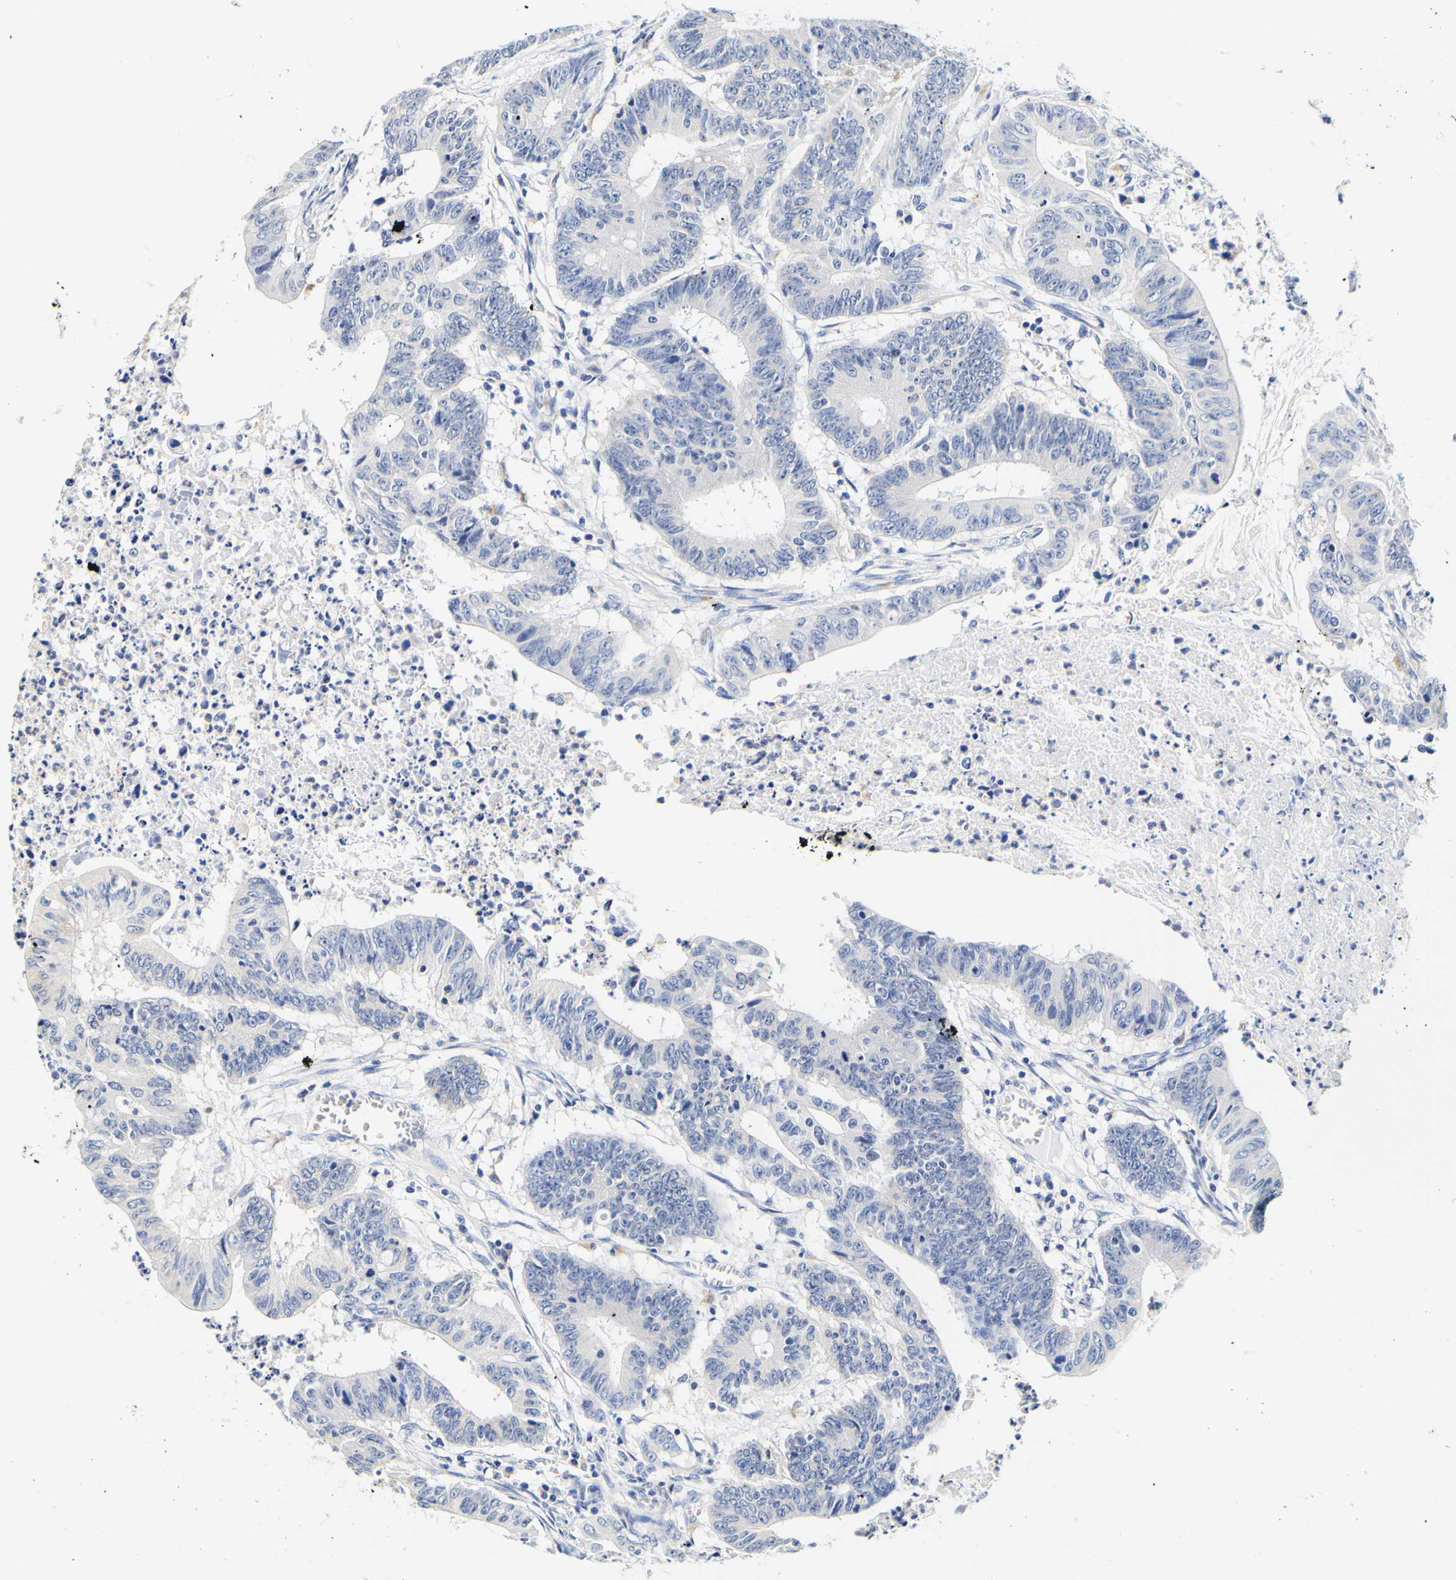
{"staining": {"intensity": "negative", "quantity": "none", "location": "none"}, "tissue": "colorectal cancer", "cell_type": "Tumor cells", "image_type": "cancer", "snomed": [{"axis": "morphology", "description": "Adenocarcinoma, NOS"}, {"axis": "topography", "description": "Colon"}], "caption": "DAB immunohistochemical staining of adenocarcinoma (colorectal) exhibits no significant staining in tumor cells.", "gene": "CAMK4", "patient": {"sex": "male", "age": 45}}